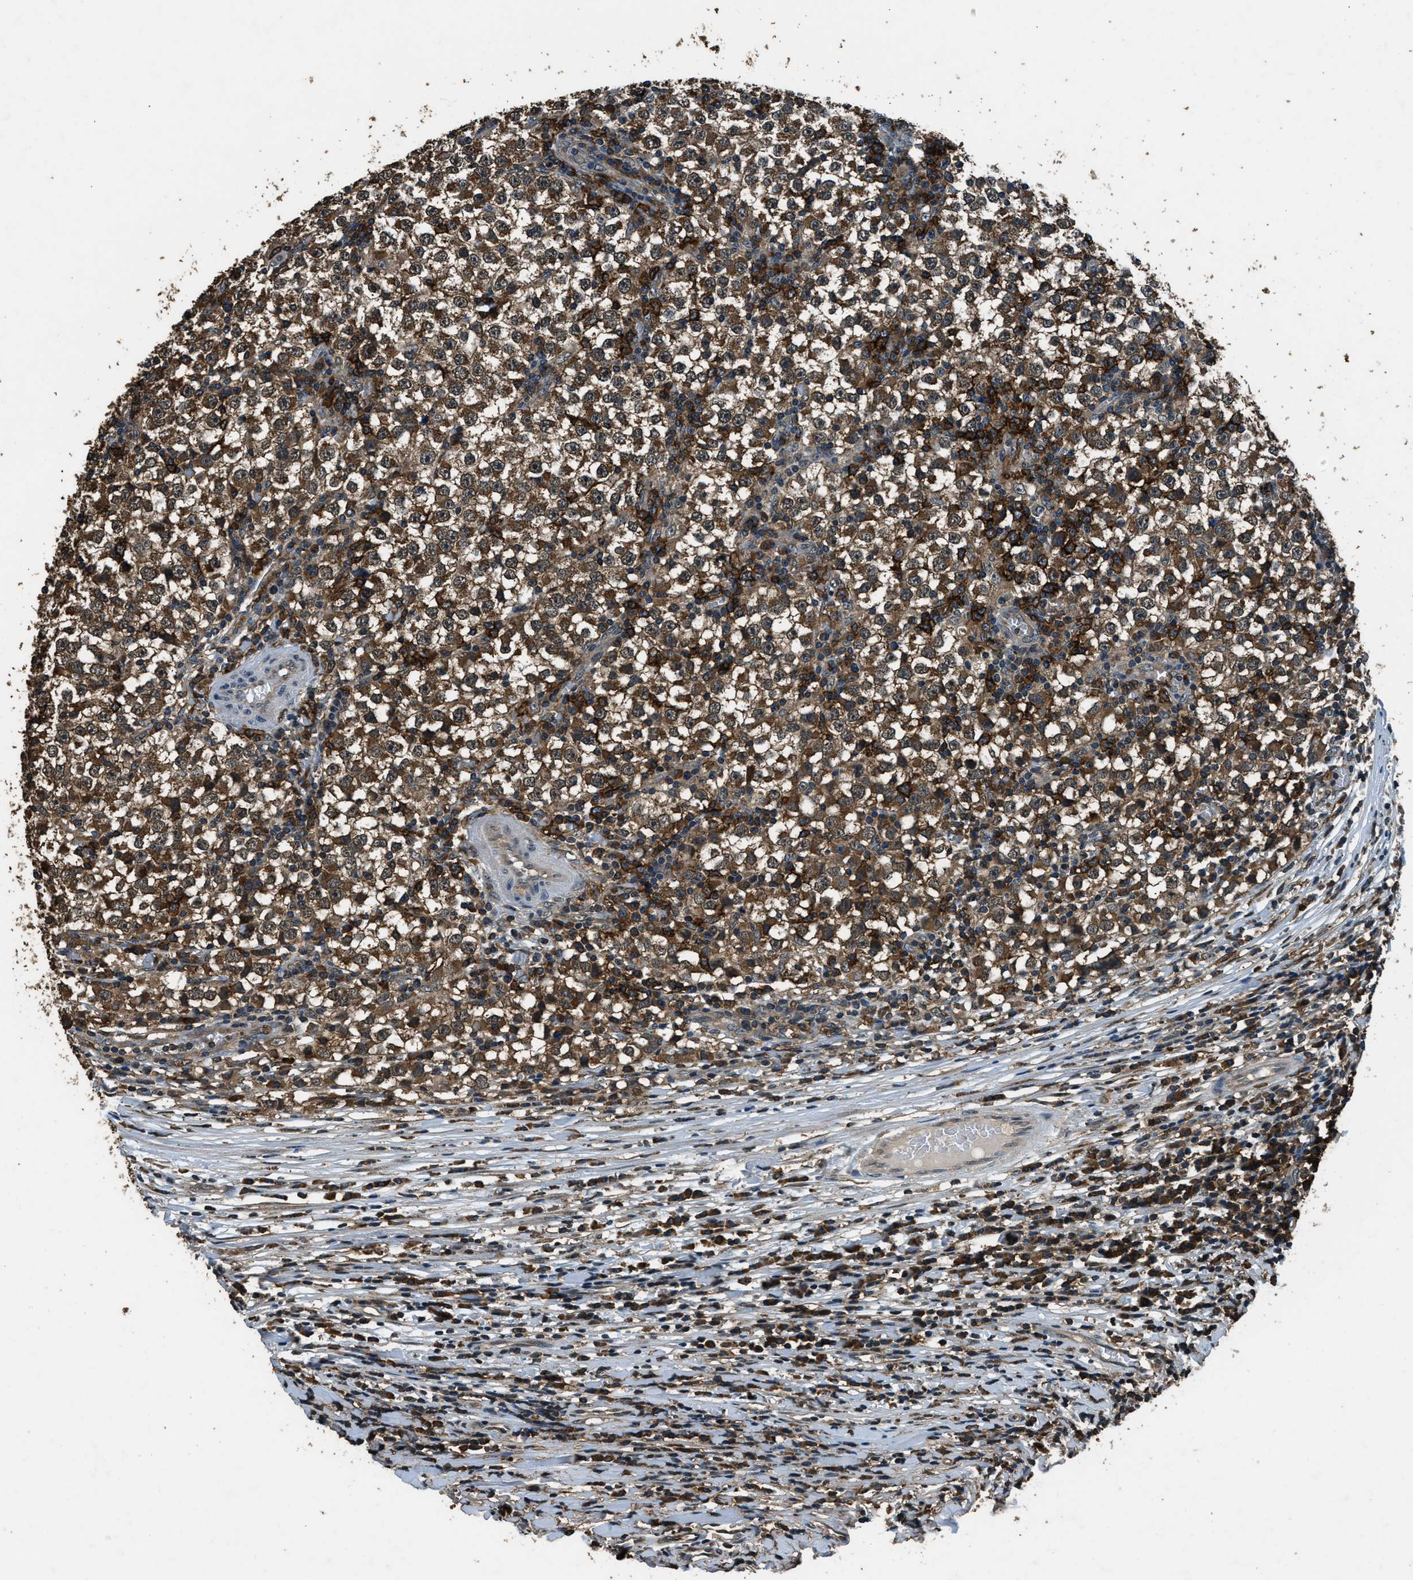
{"staining": {"intensity": "strong", "quantity": ">75%", "location": "cytoplasmic/membranous"}, "tissue": "testis cancer", "cell_type": "Tumor cells", "image_type": "cancer", "snomed": [{"axis": "morphology", "description": "Seminoma, NOS"}, {"axis": "topography", "description": "Testis"}], "caption": "Immunohistochemistry (IHC) staining of testis cancer (seminoma), which displays high levels of strong cytoplasmic/membranous staining in about >75% of tumor cells indicating strong cytoplasmic/membranous protein positivity. The staining was performed using DAB (brown) for protein detection and nuclei were counterstained in hematoxylin (blue).", "gene": "SALL3", "patient": {"sex": "male", "age": 65}}